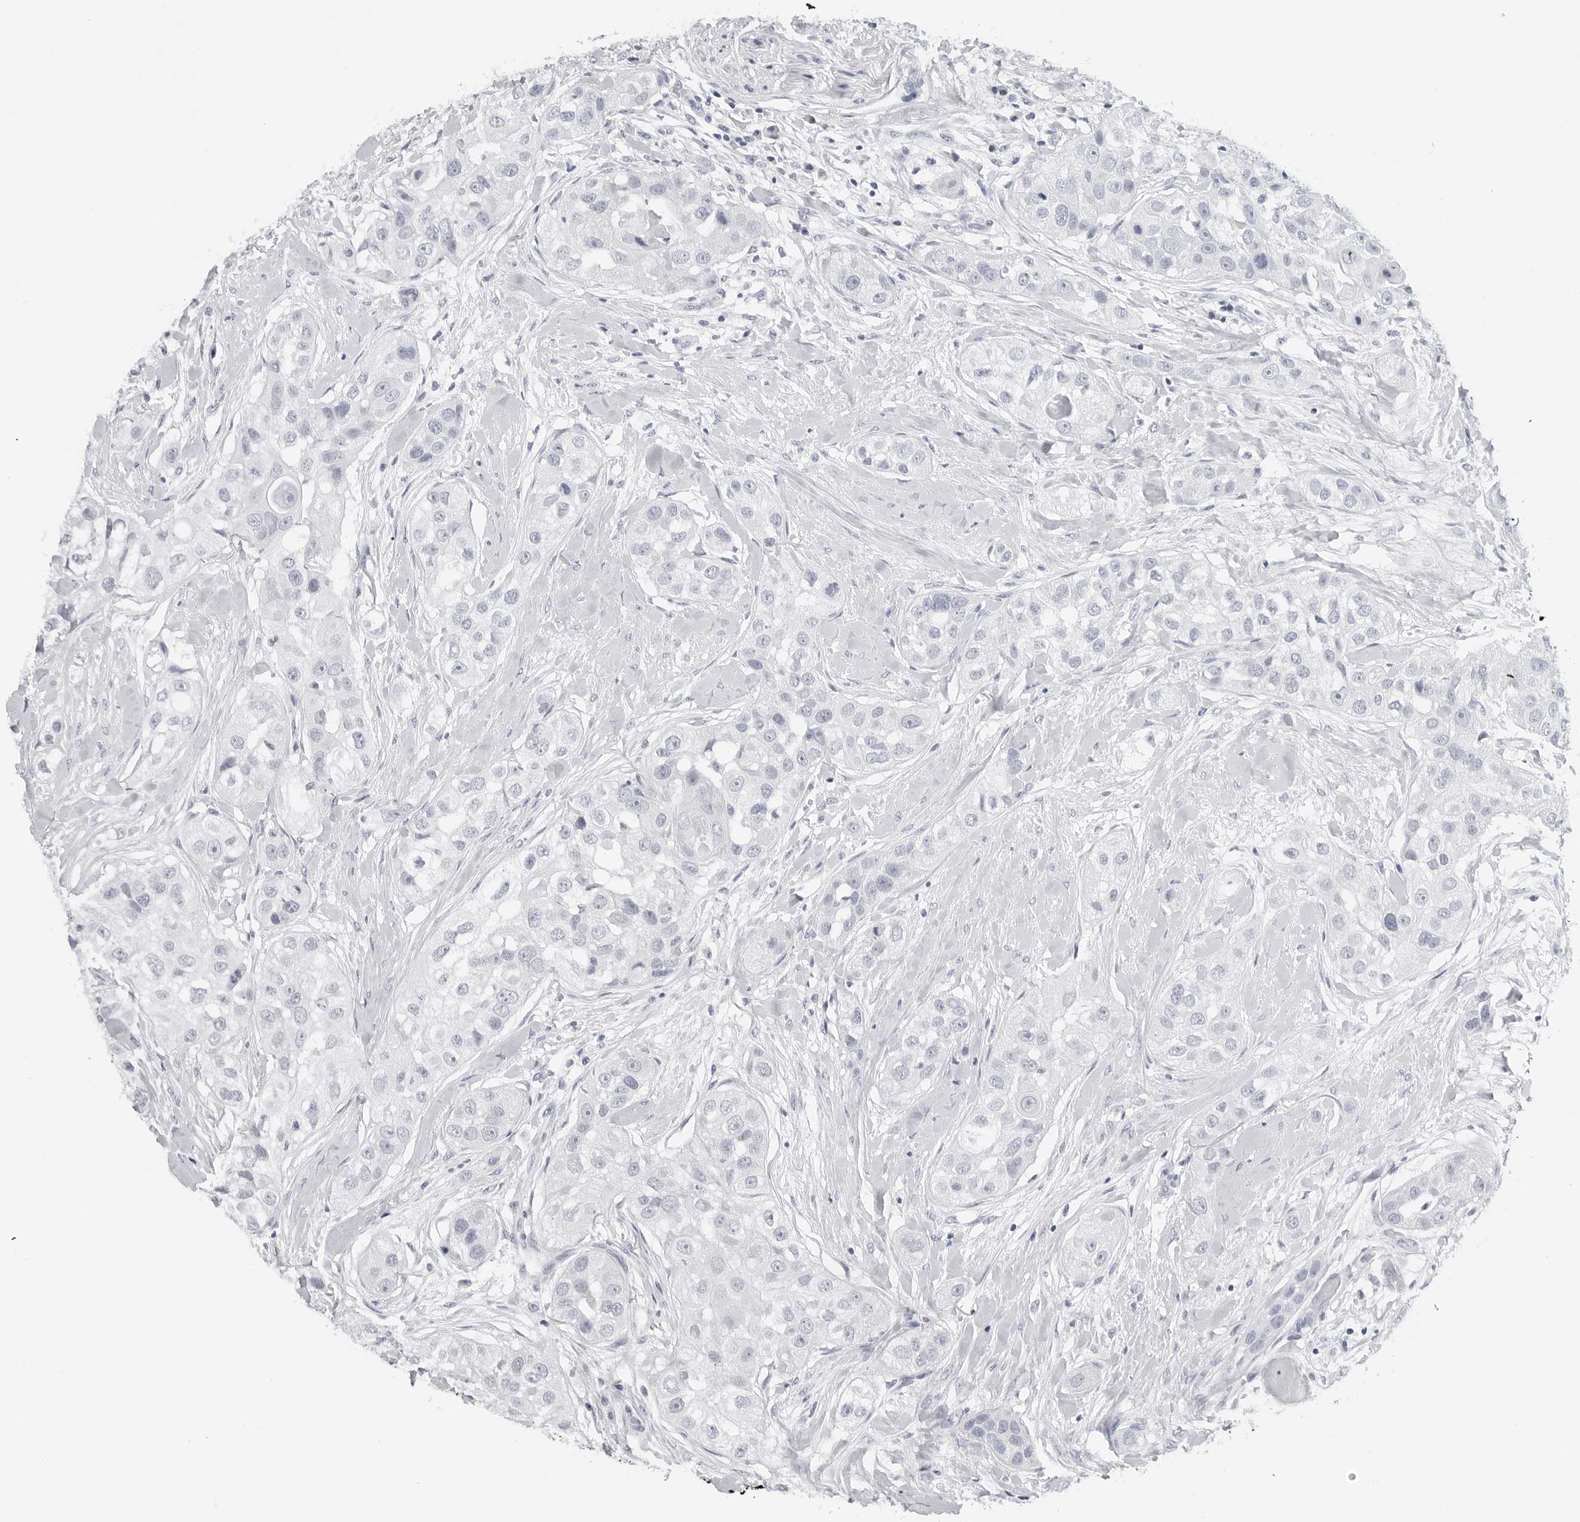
{"staining": {"intensity": "negative", "quantity": "none", "location": "none"}, "tissue": "head and neck cancer", "cell_type": "Tumor cells", "image_type": "cancer", "snomed": [{"axis": "morphology", "description": "Normal tissue, NOS"}, {"axis": "morphology", "description": "Squamous cell carcinoma, NOS"}, {"axis": "topography", "description": "Skeletal muscle"}, {"axis": "topography", "description": "Head-Neck"}], "caption": "Micrograph shows no protein expression in tumor cells of squamous cell carcinoma (head and neck) tissue. (DAB IHC, high magnification).", "gene": "PGA3", "patient": {"sex": "male", "age": 51}}